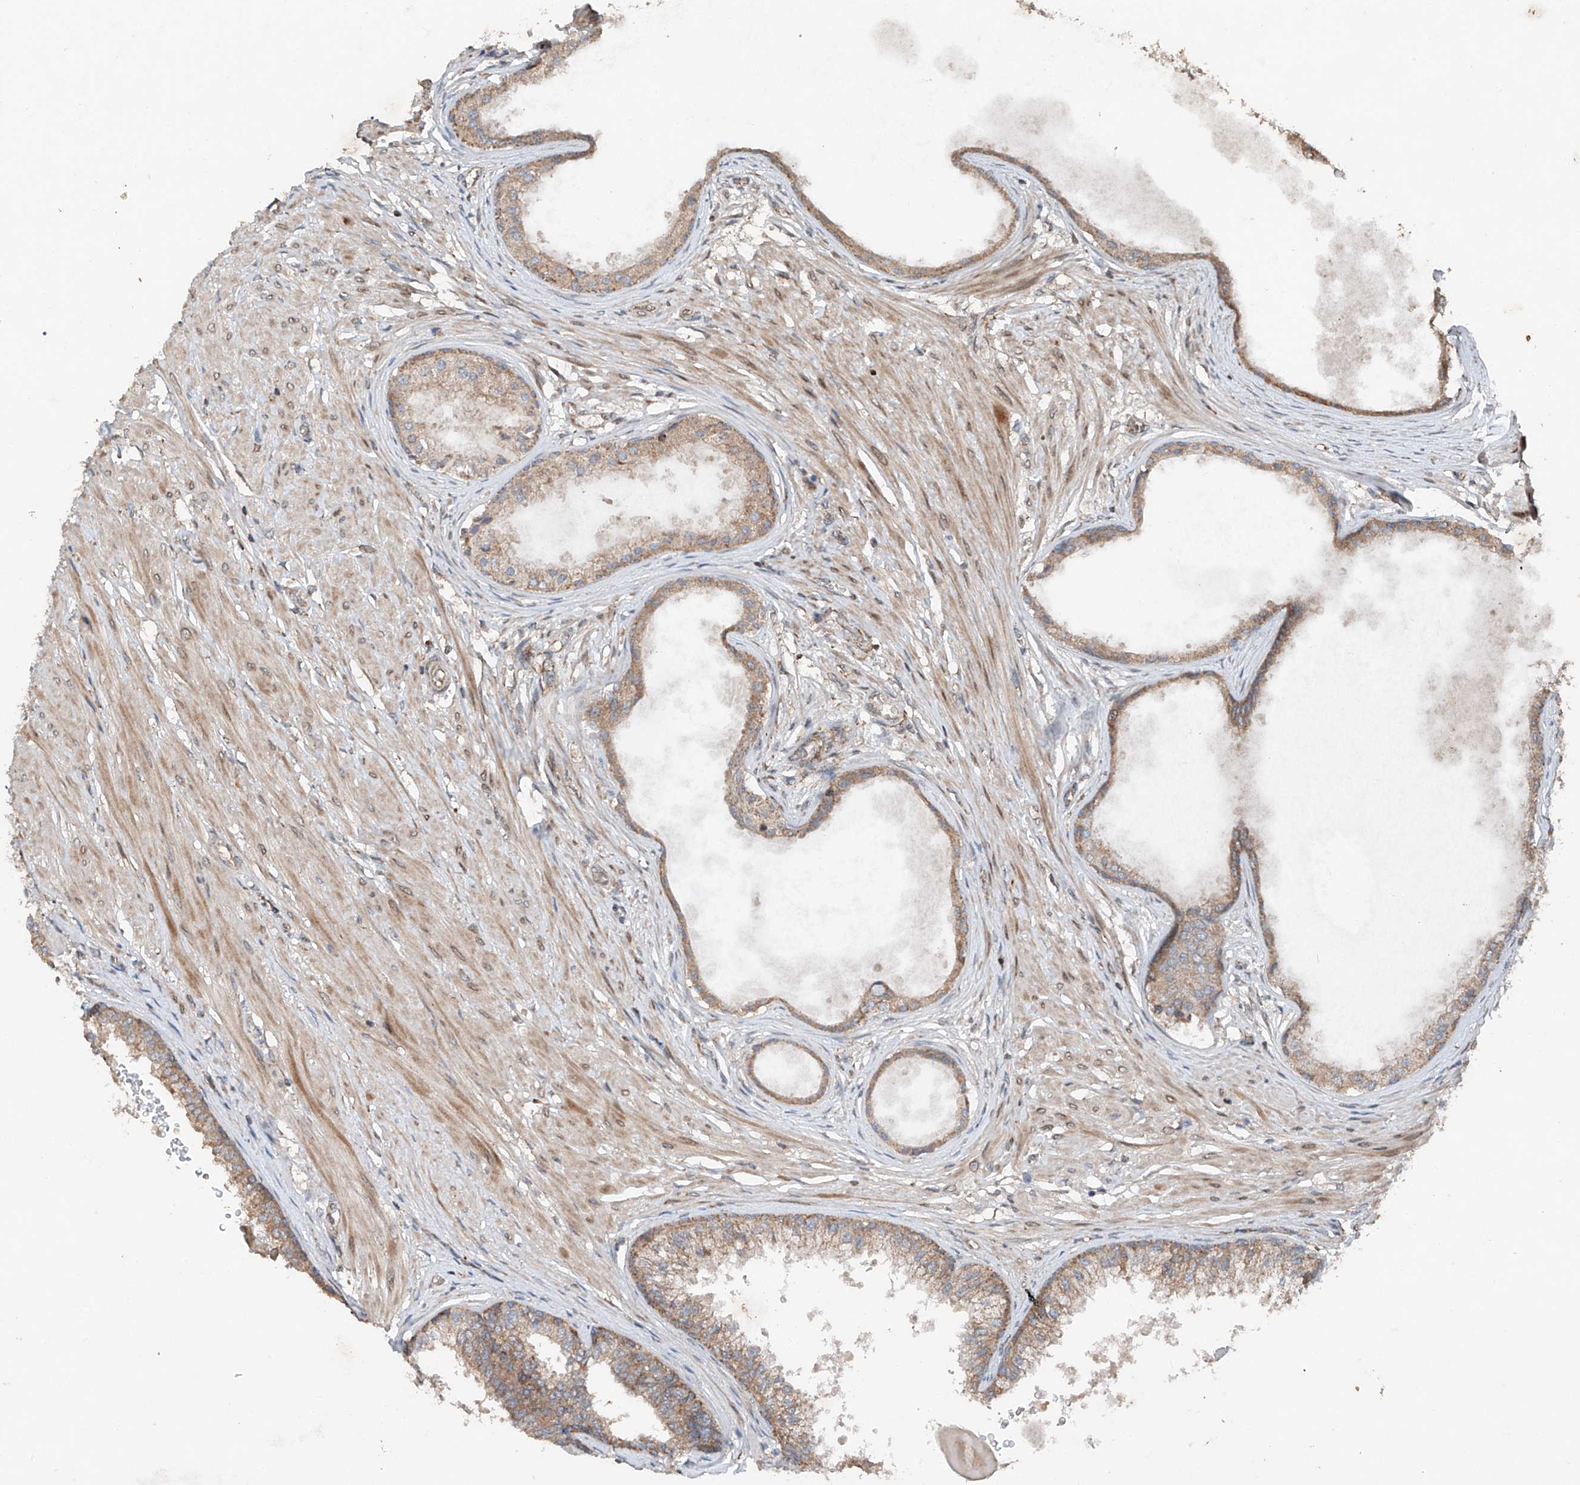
{"staining": {"intensity": "moderate", "quantity": ">75%", "location": "cytoplasmic/membranous"}, "tissue": "prostate", "cell_type": "Glandular cells", "image_type": "normal", "snomed": [{"axis": "morphology", "description": "Normal tissue, NOS"}, {"axis": "topography", "description": "Prostate"}], "caption": "The photomicrograph reveals staining of unremarkable prostate, revealing moderate cytoplasmic/membranous protein positivity (brown color) within glandular cells.", "gene": "AP4B1", "patient": {"sex": "male", "age": 48}}